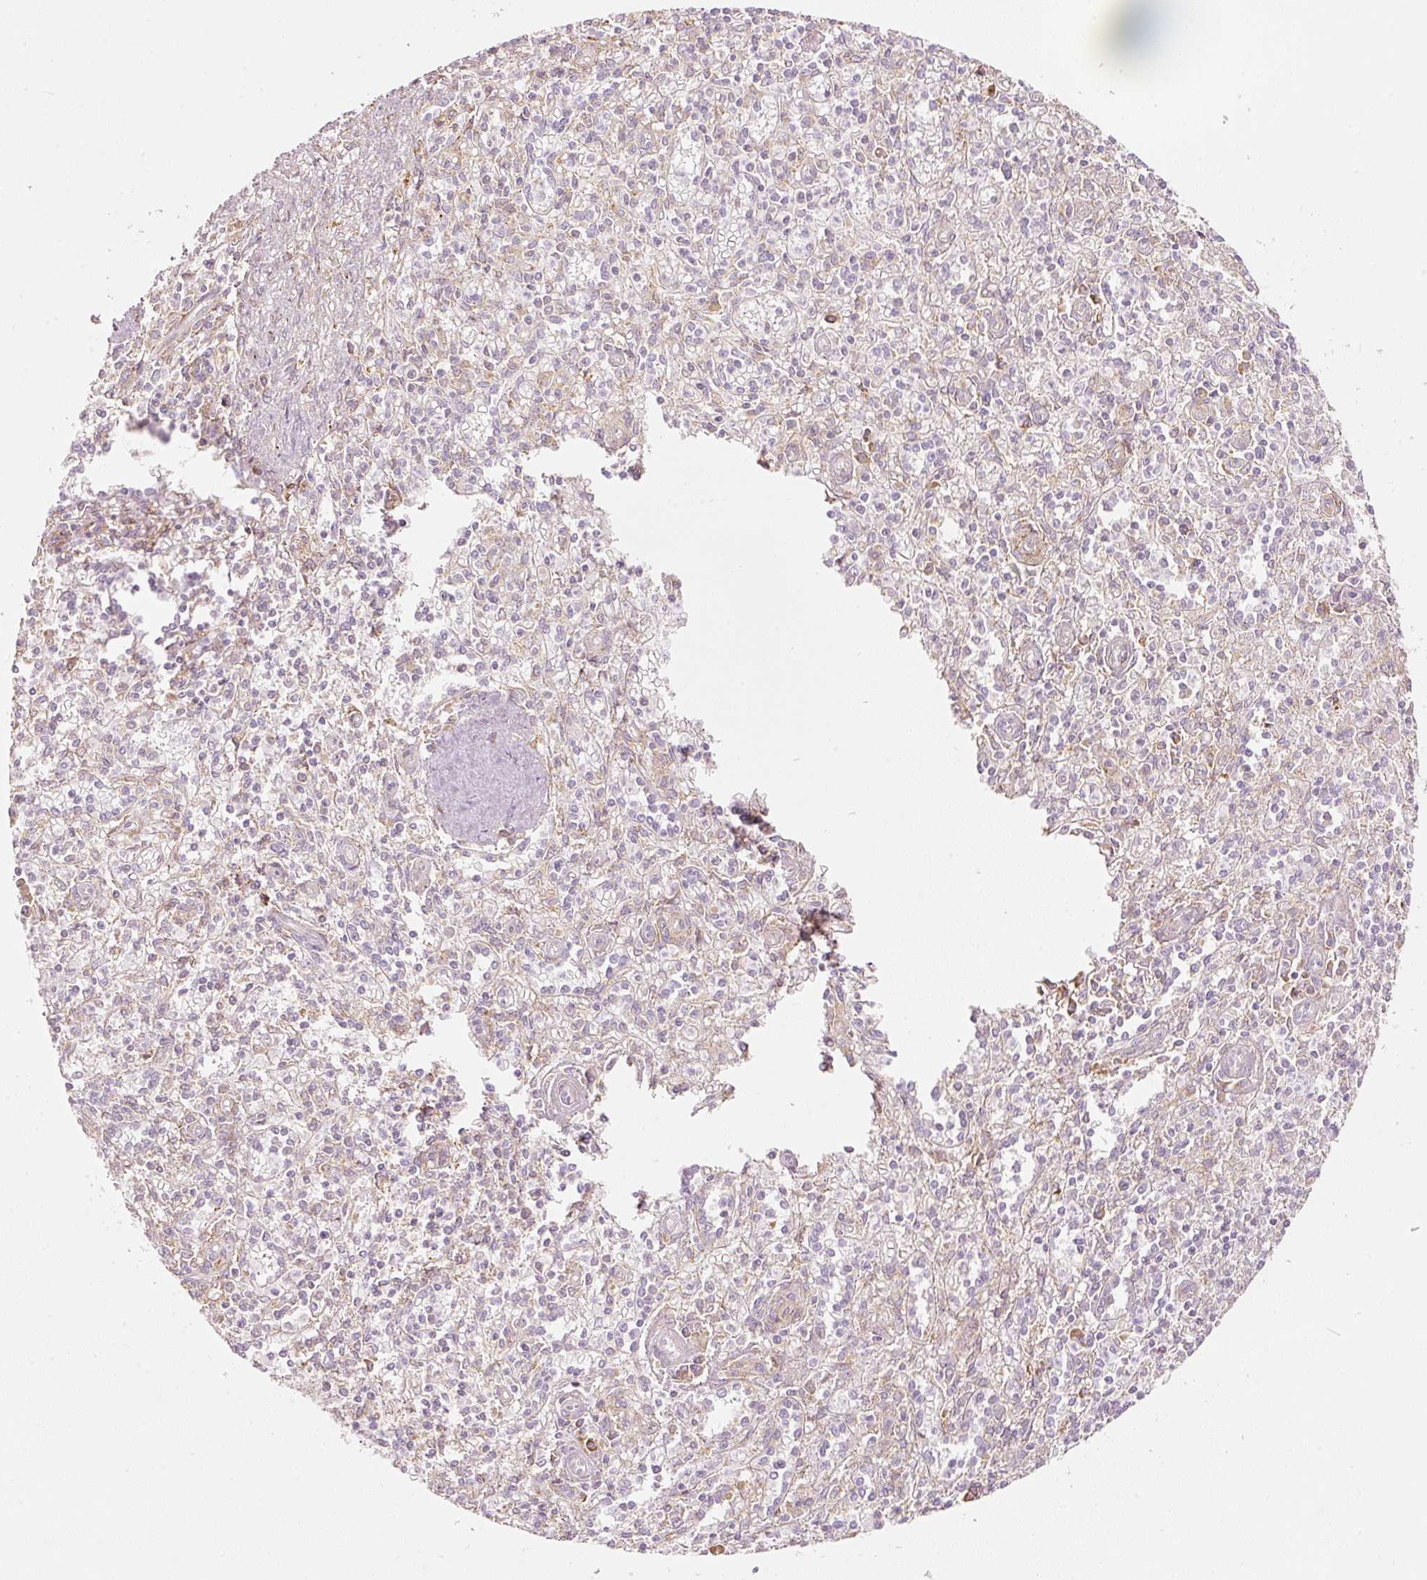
{"staining": {"intensity": "weak", "quantity": "<25%", "location": "cytoplasmic/membranous"}, "tissue": "spleen", "cell_type": "Cells in red pulp", "image_type": "normal", "snomed": [{"axis": "morphology", "description": "Normal tissue, NOS"}, {"axis": "topography", "description": "Spleen"}], "caption": "Immunohistochemistry of benign spleen displays no staining in cells in red pulp. (DAB (3,3'-diaminobenzidine) immunohistochemistry visualized using brightfield microscopy, high magnification).", "gene": "SNAPC5", "patient": {"sex": "female", "age": 70}}